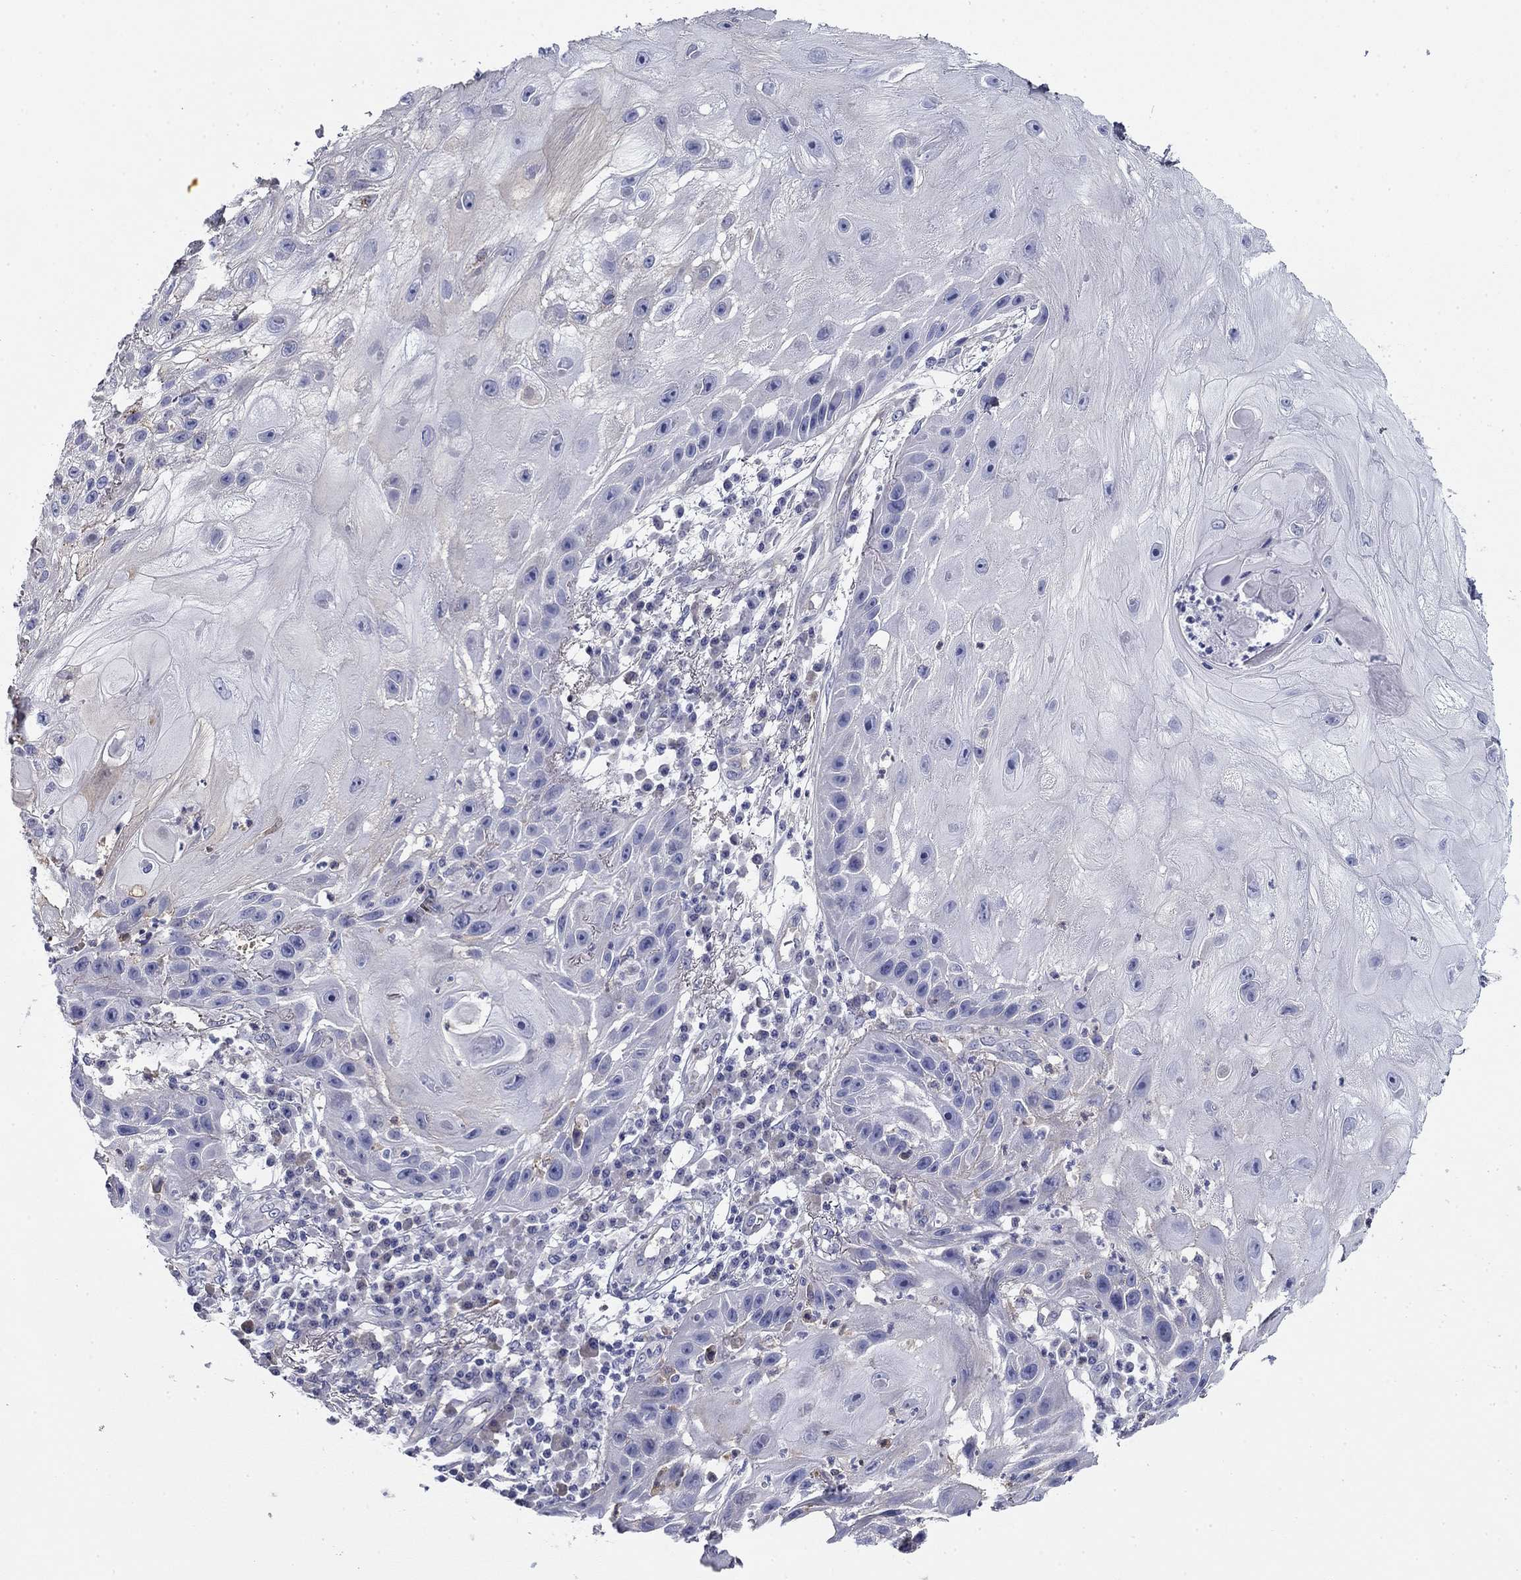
{"staining": {"intensity": "negative", "quantity": "none", "location": "none"}, "tissue": "skin cancer", "cell_type": "Tumor cells", "image_type": "cancer", "snomed": [{"axis": "morphology", "description": "Normal tissue, NOS"}, {"axis": "morphology", "description": "Squamous cell carcinoma, NOS"}, {"axis": "topography", "description": "Skin"}], "caption": "This is an immunohistochemistry (IHC) histopathology image of human skin cancer. There is no staining in tumor cells.", "gene": "CPLX4", "patient": {"sex": "male", "age": 79}}